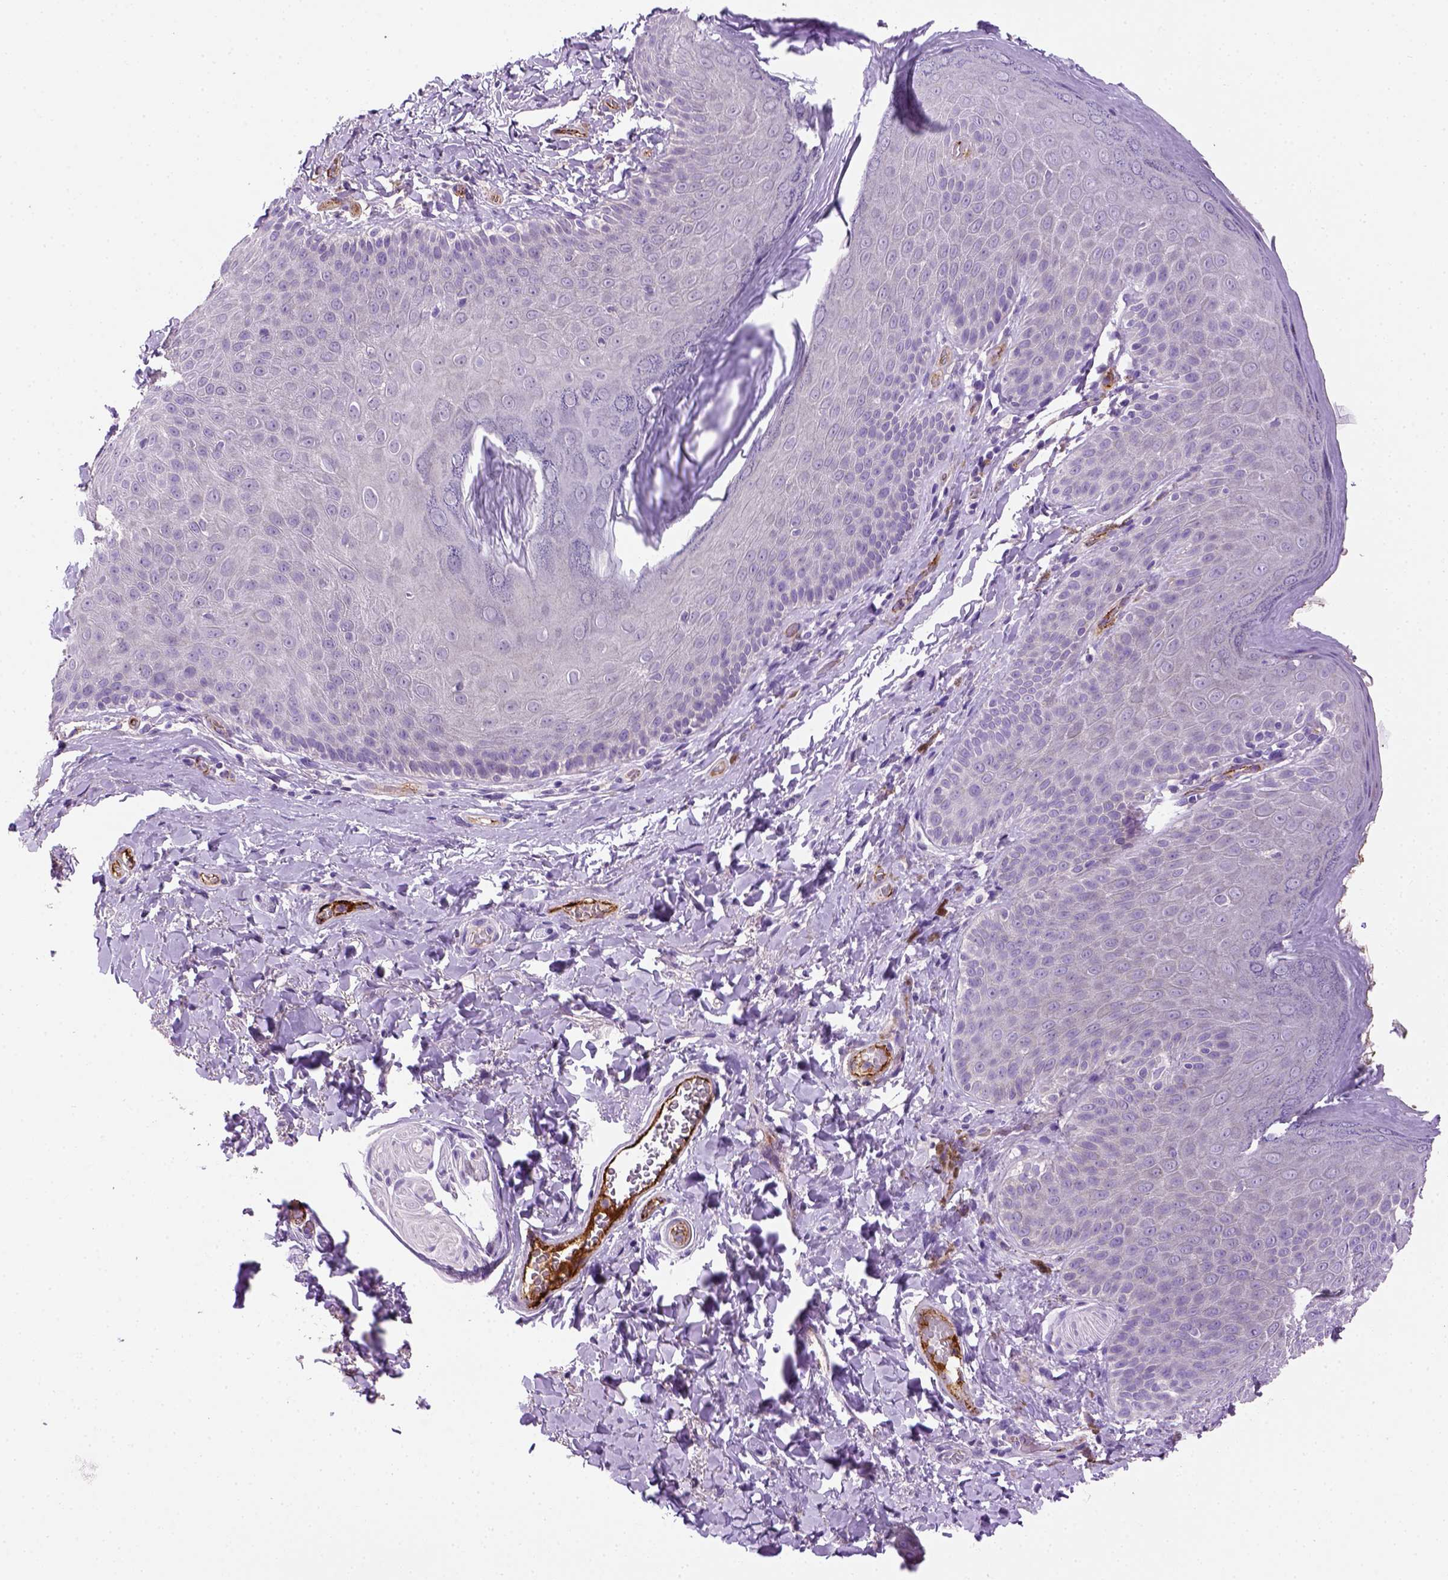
{"staining": {"intensity": "negative", "quantity": "none", "location": "none"}, "tissue": "skin", "cell_type": "Epidermal cells", "image_type": "normal", "snomed": [{"axis": "morphology", "description": "Normal tissue, NOS"}, {"axis": "topography", "description": "Anal"}], "caption": "A high-resolution photomicrograph shows immunohistochemistry staining of normal skin, which exhibits no significant positivity in epidermal cells. (Stains: DAB (3,3'-diaminobenzidine) immunohistochemistry (IHC) with hematoxylin counter stain, Microscopy: brightfield microscopy at high magnification).", "gene": "VWF", "patient": {"sex": "male", "age": 53}}